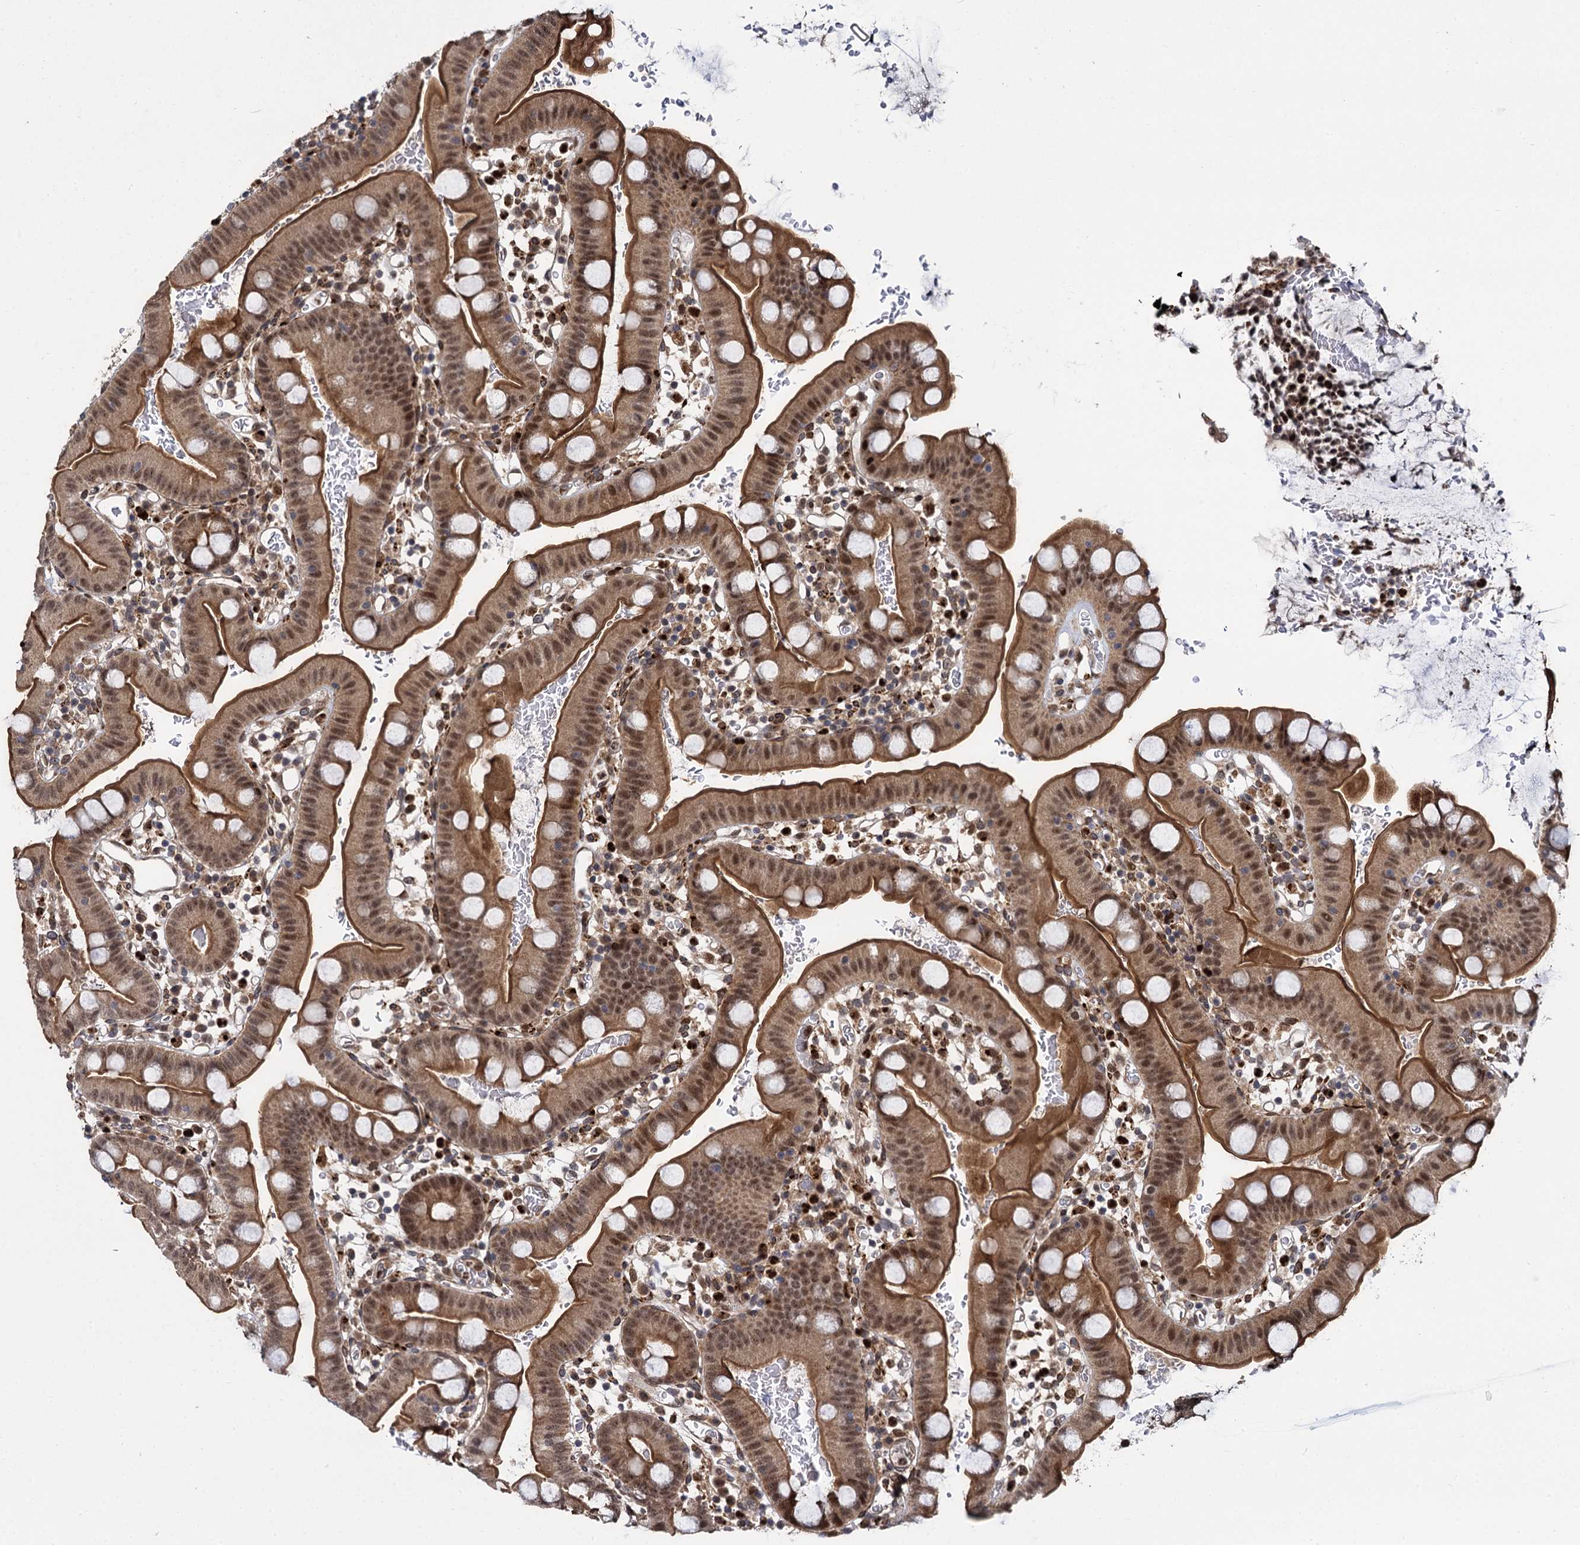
{"staining": {"intensity": "moderate", "quantity": ">75%", "location": "cytoplasmic/membranous,nuclear"}, "tissue": "small intestine", "cell_type": "Glandular cells", "image_type": "normal", "snomed": [{"axis": "morphology", "description": "Normal tissue, NOS"}, {"axis": "topography", "description": "Stomach, upper"}, {"axis": "topography", "description": "Stomach, lower"}, {"axis": "topography", "description": "Small intestine"}], "caption": "Immunohistochemistry (IHC) of normal small intestine reveals medium levels of moderate cytoplasmic/membranous,nuclear expression in about >75% of glandular cells.", "gene": "GAL3ST4", "patient": {"sex": "male", "age": 68}}